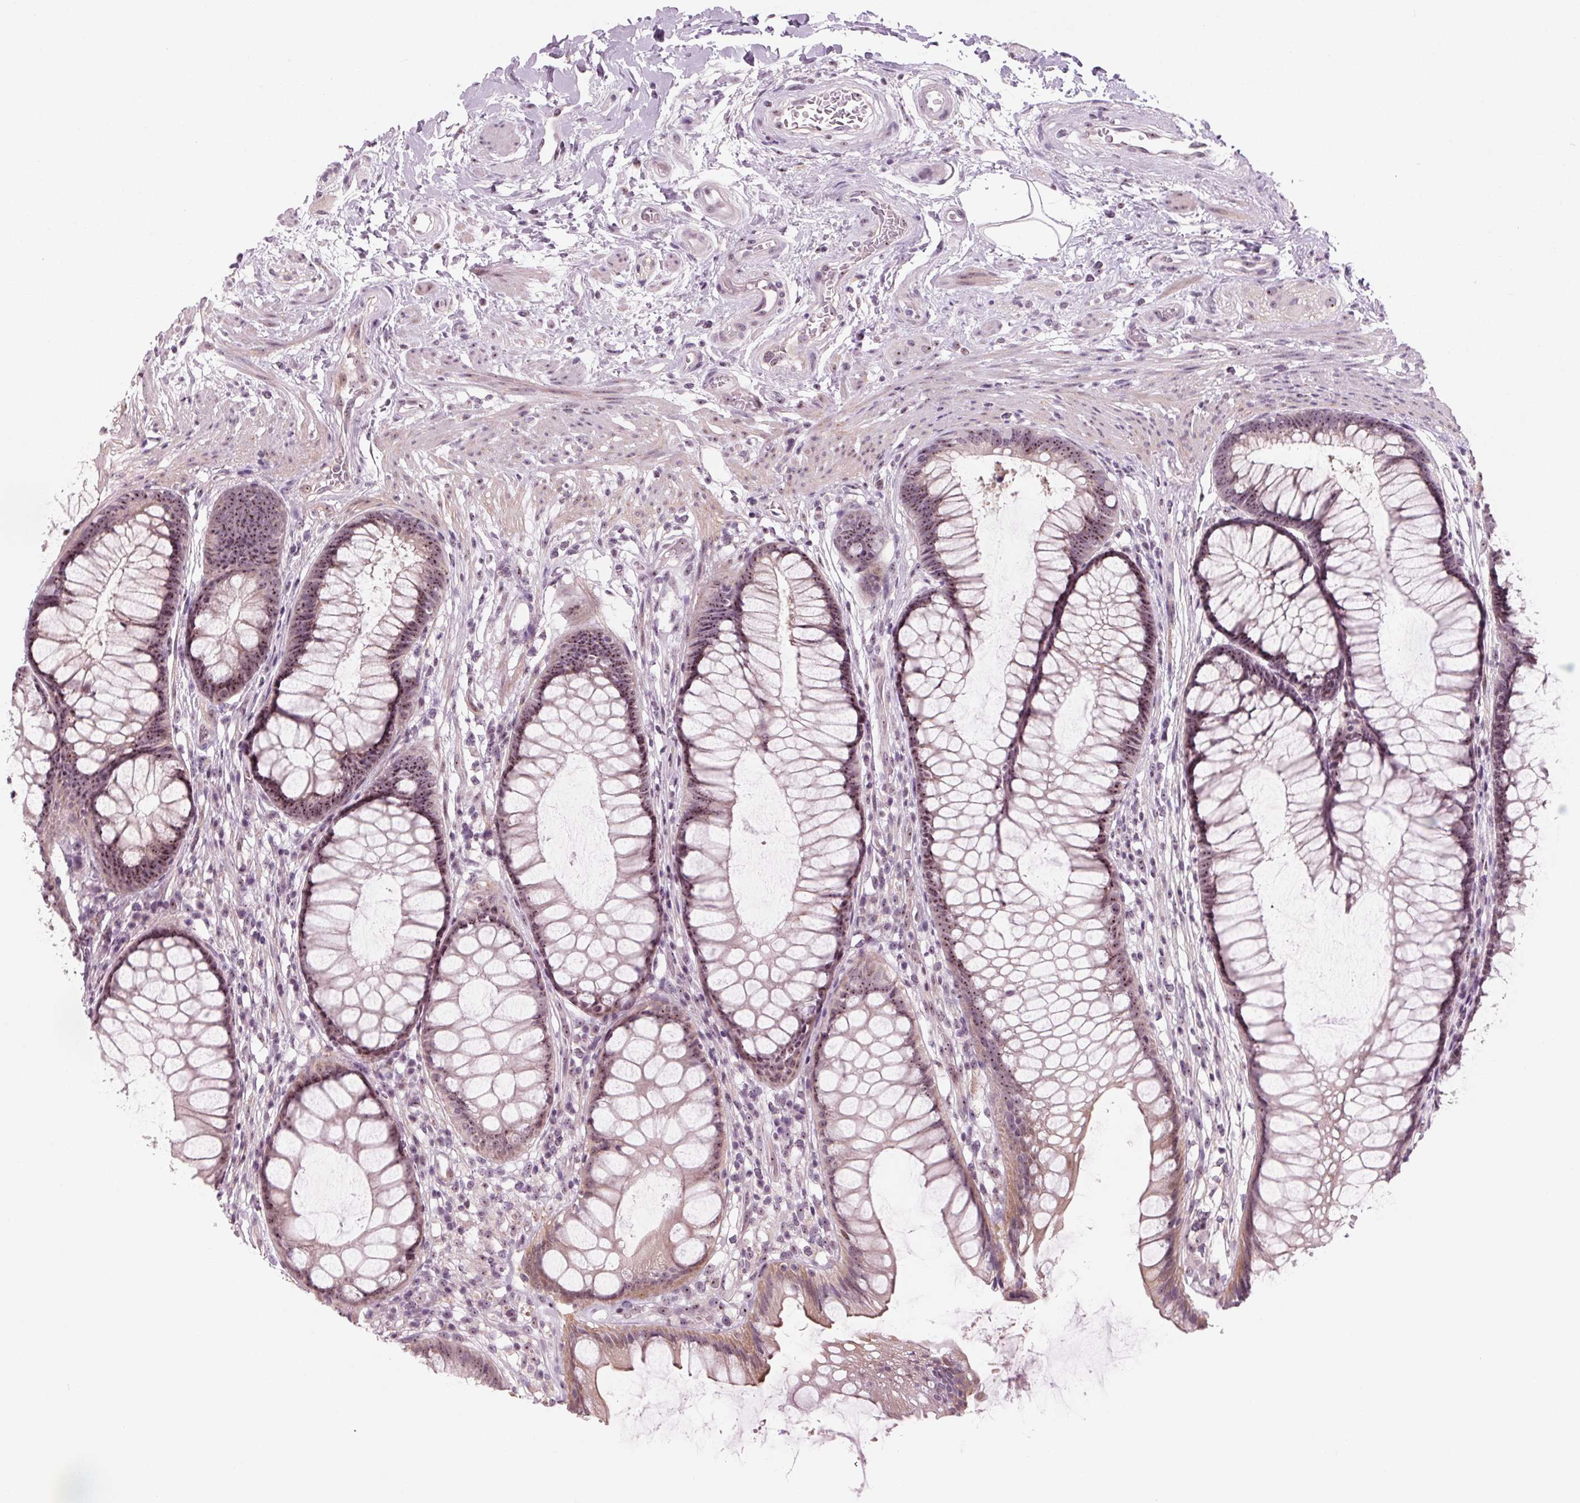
{"staining": {"intensity": "moderate", "quantity": "25%-75%", "location": "cytoplasmic/membranous,nuclear"}, "tissue": "rectum", "cell_type": "Glandular cells", "image_type": "normal", "snomed": [{"axis": "morphology", "description": "Normal tissue, NOS"}, {"axis": "topography", "description": "Smooth muscle"}, {"axis": "topography", "description": "Rectum"}], "caption": "High-power microscopy captured an immunohistochemistry (IHC) photomicrograph of unremarkable rectum, revealing moderate cytoplasmic/membranous,nuclear staining in approximately 25%-75% of glandular cells.", "gene": "DNTTIP2", "patient": {"sex": "male", "age": 53}}